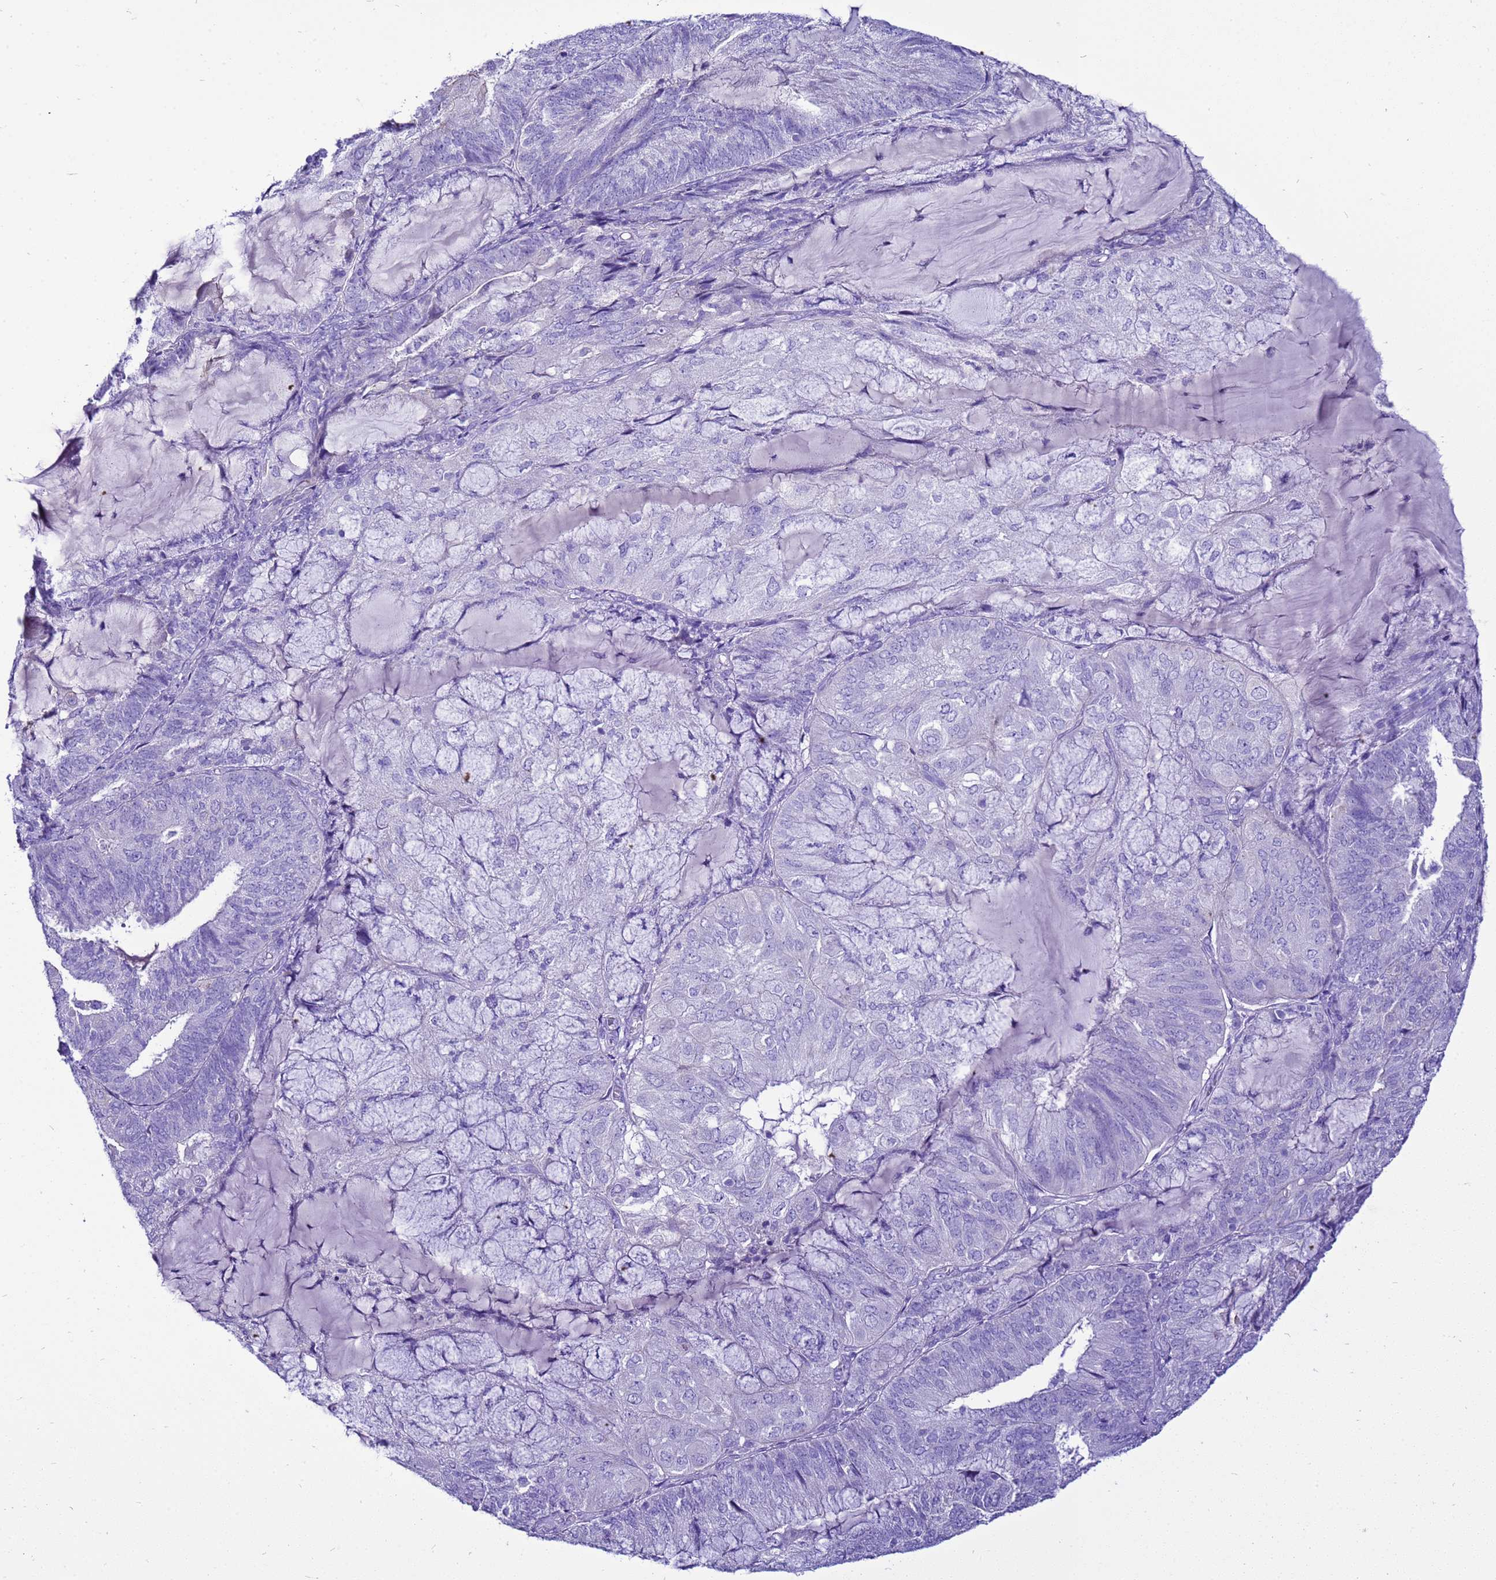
{"staining": {"intensity": "negative", "quantity": "none", "location": "none"}, "tissue": "endometrial cancer", "cell_type": "Tumor cells", "image_type": "cancer", "snomed": [{"axis": "morphology", "description": "Adenocarcinoma, NOS"}, {"axis": "topography", "description": "Endometrium"}], "caption": "Tumor cells show no significant protein positivity in endometrial cancer.", "gene": "BEST2", "patient": {"sex": "female", "age": 81}}